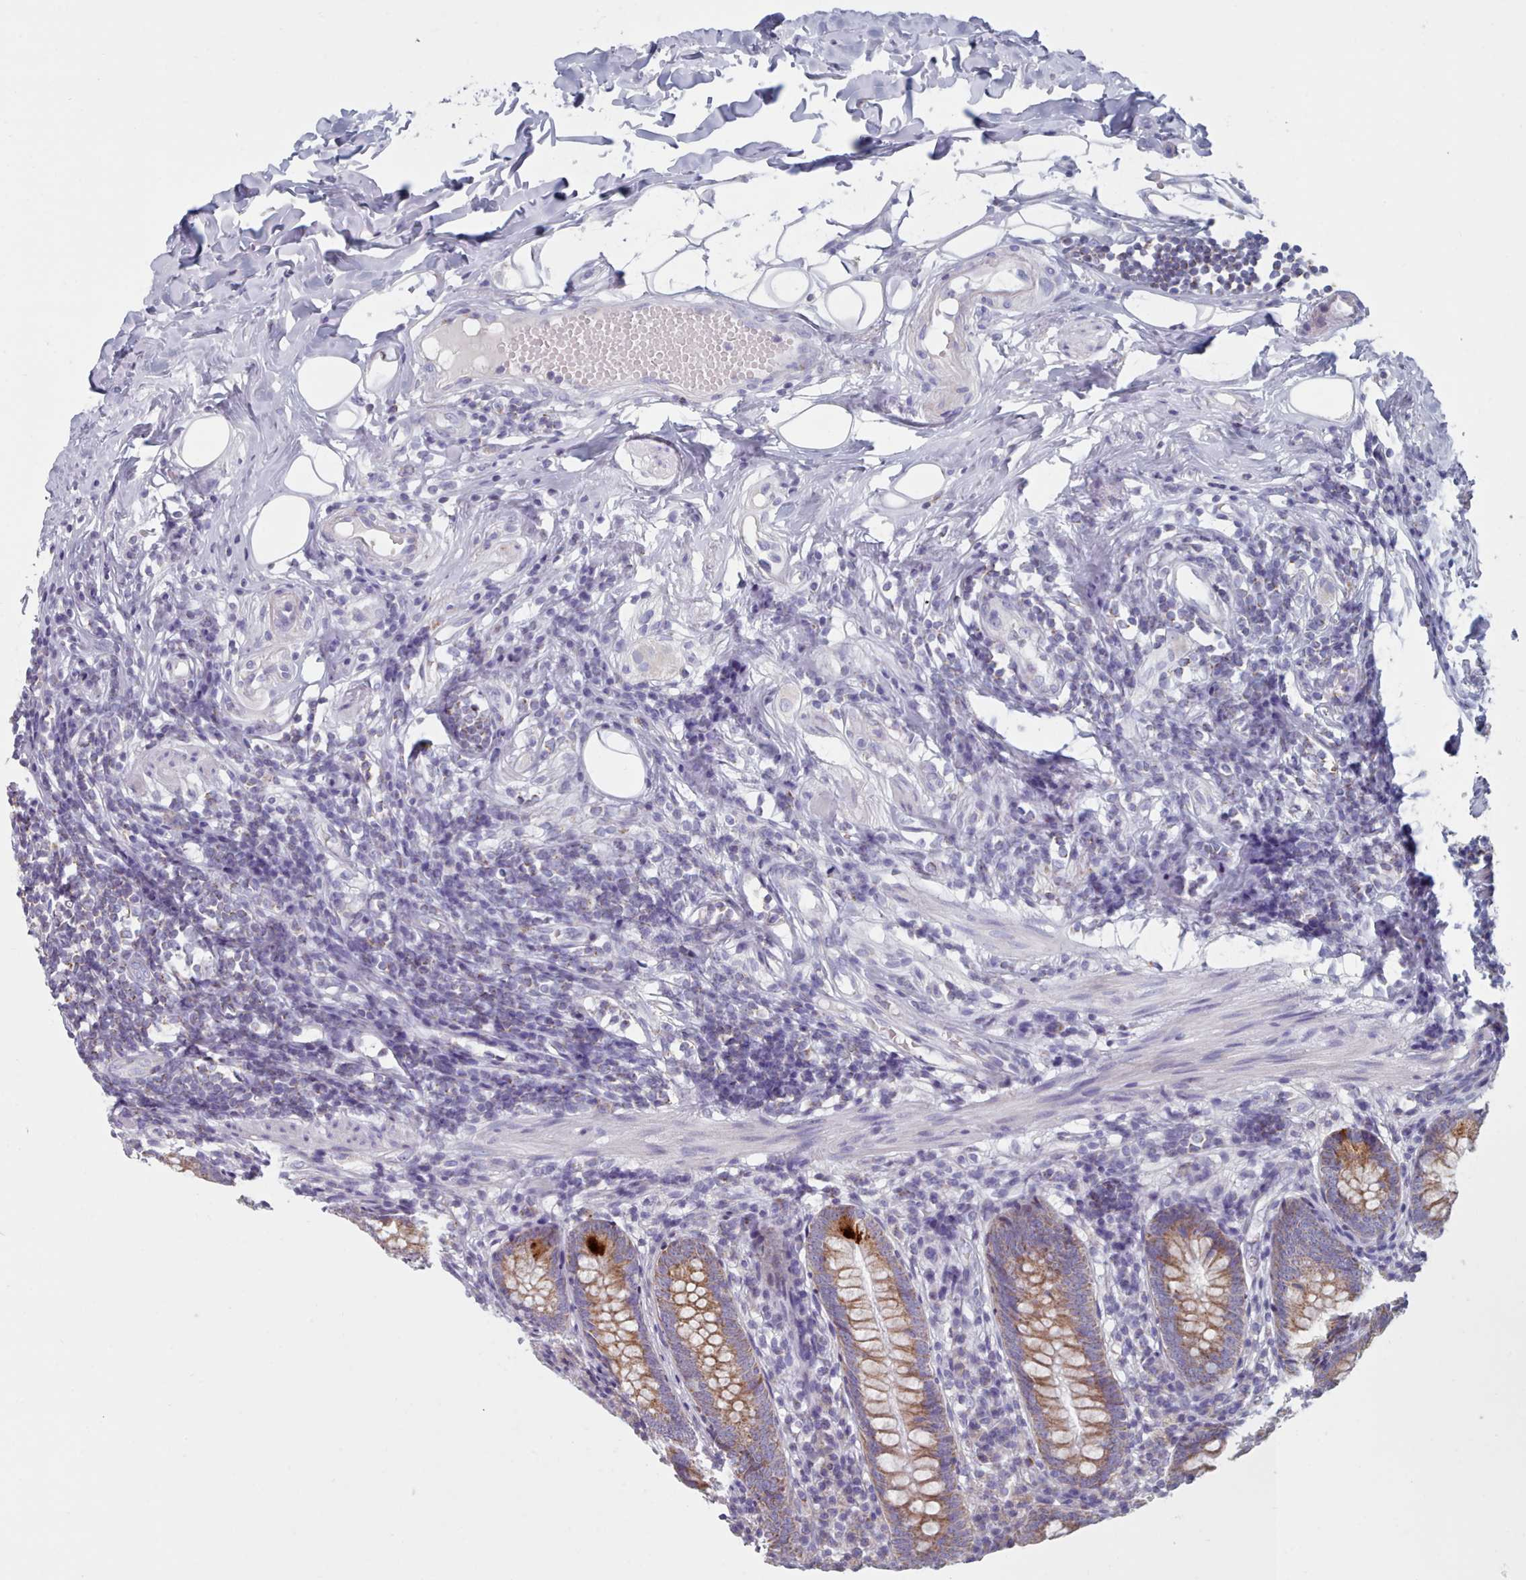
{"staining": {"intensity": "moderate", "quantity": ">75%", "location": "cytoplasmic/membranous"}, "tissue": "appendix", "cell_type": "Glandular cells", "image_type": "normal", "snomed": [{"axis": "morphology", "description": "Normal tissue, NOS"}, {"axis": "topography", "description": "Appendix"}], "caption": "Brown immunohistochemical staining in benign appendix demonstrates moderate cytoplasmic/membranous positivity in about >75% of glandular cells. Nuclei are stained in blue.", "gene": "HAO1", "patient": {"sex": "female", "age": 62}}